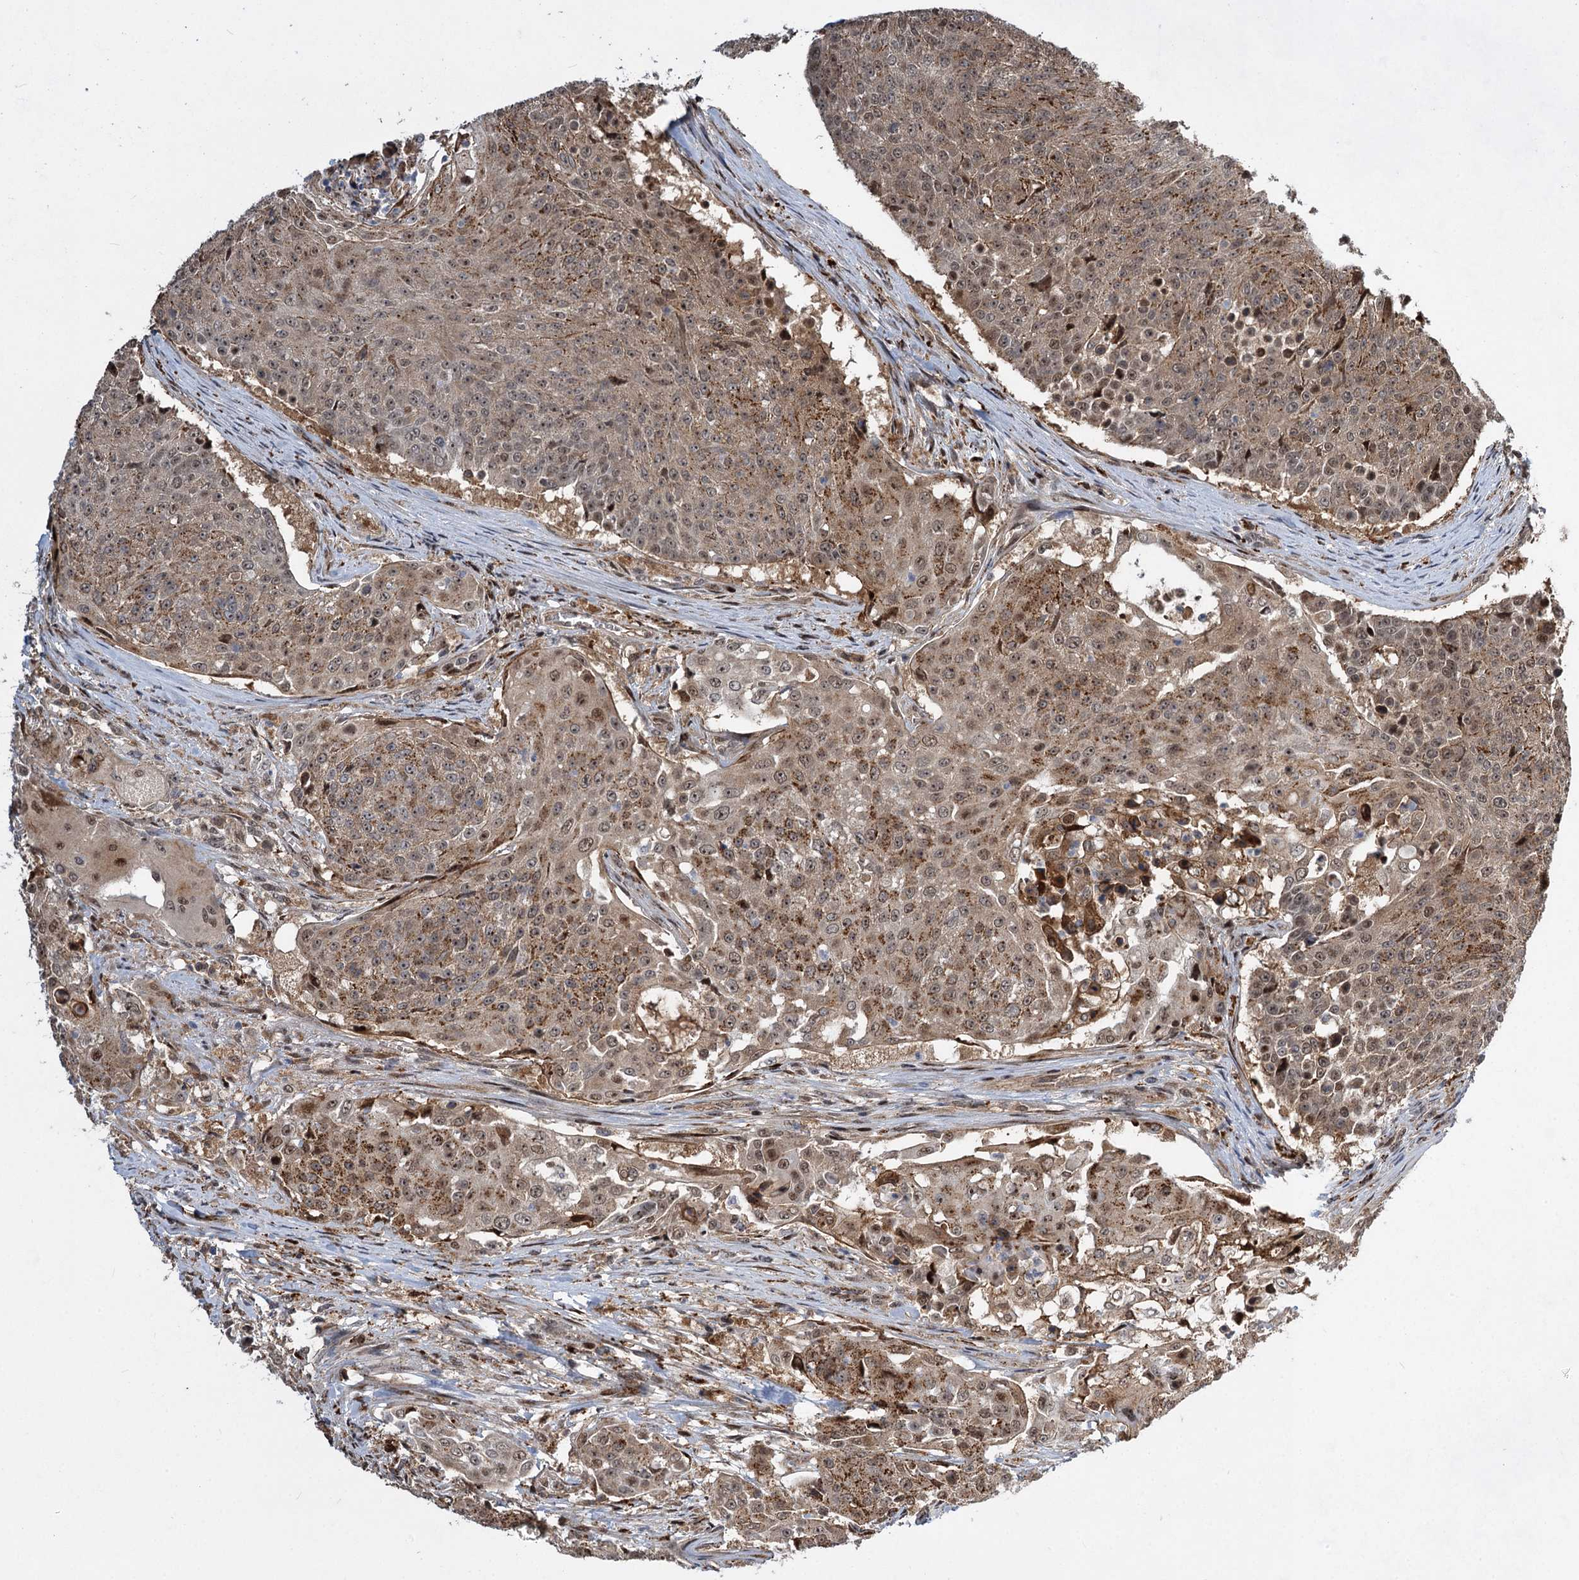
{"staining": {"intensity": "moderate", "quantity": ">75%", "location": "cytoplasmic/membranous,nuclear"}, "tissue": "urothelial cancer", "cell_type": "Tumor cells", "image_type": "cancer", "snomed": [{"axis": "morphology", "description": "Urothelial carcinoma, High grade"}, {"axis": "topography", "description": "Urinary bladder"}], "caption": "High-magnification brightfield microscopy of urothelial carcinoma (high-grade) stained with DAB (brown) and counterstained with hematoxylin (blue). tumor cells exhibit moderate cytoplasmic/membranous and nuclear staining is identified in approximately>75% of cells.", "gene": "GPBP1", "patient": {"sex": "female", "age": 63}}